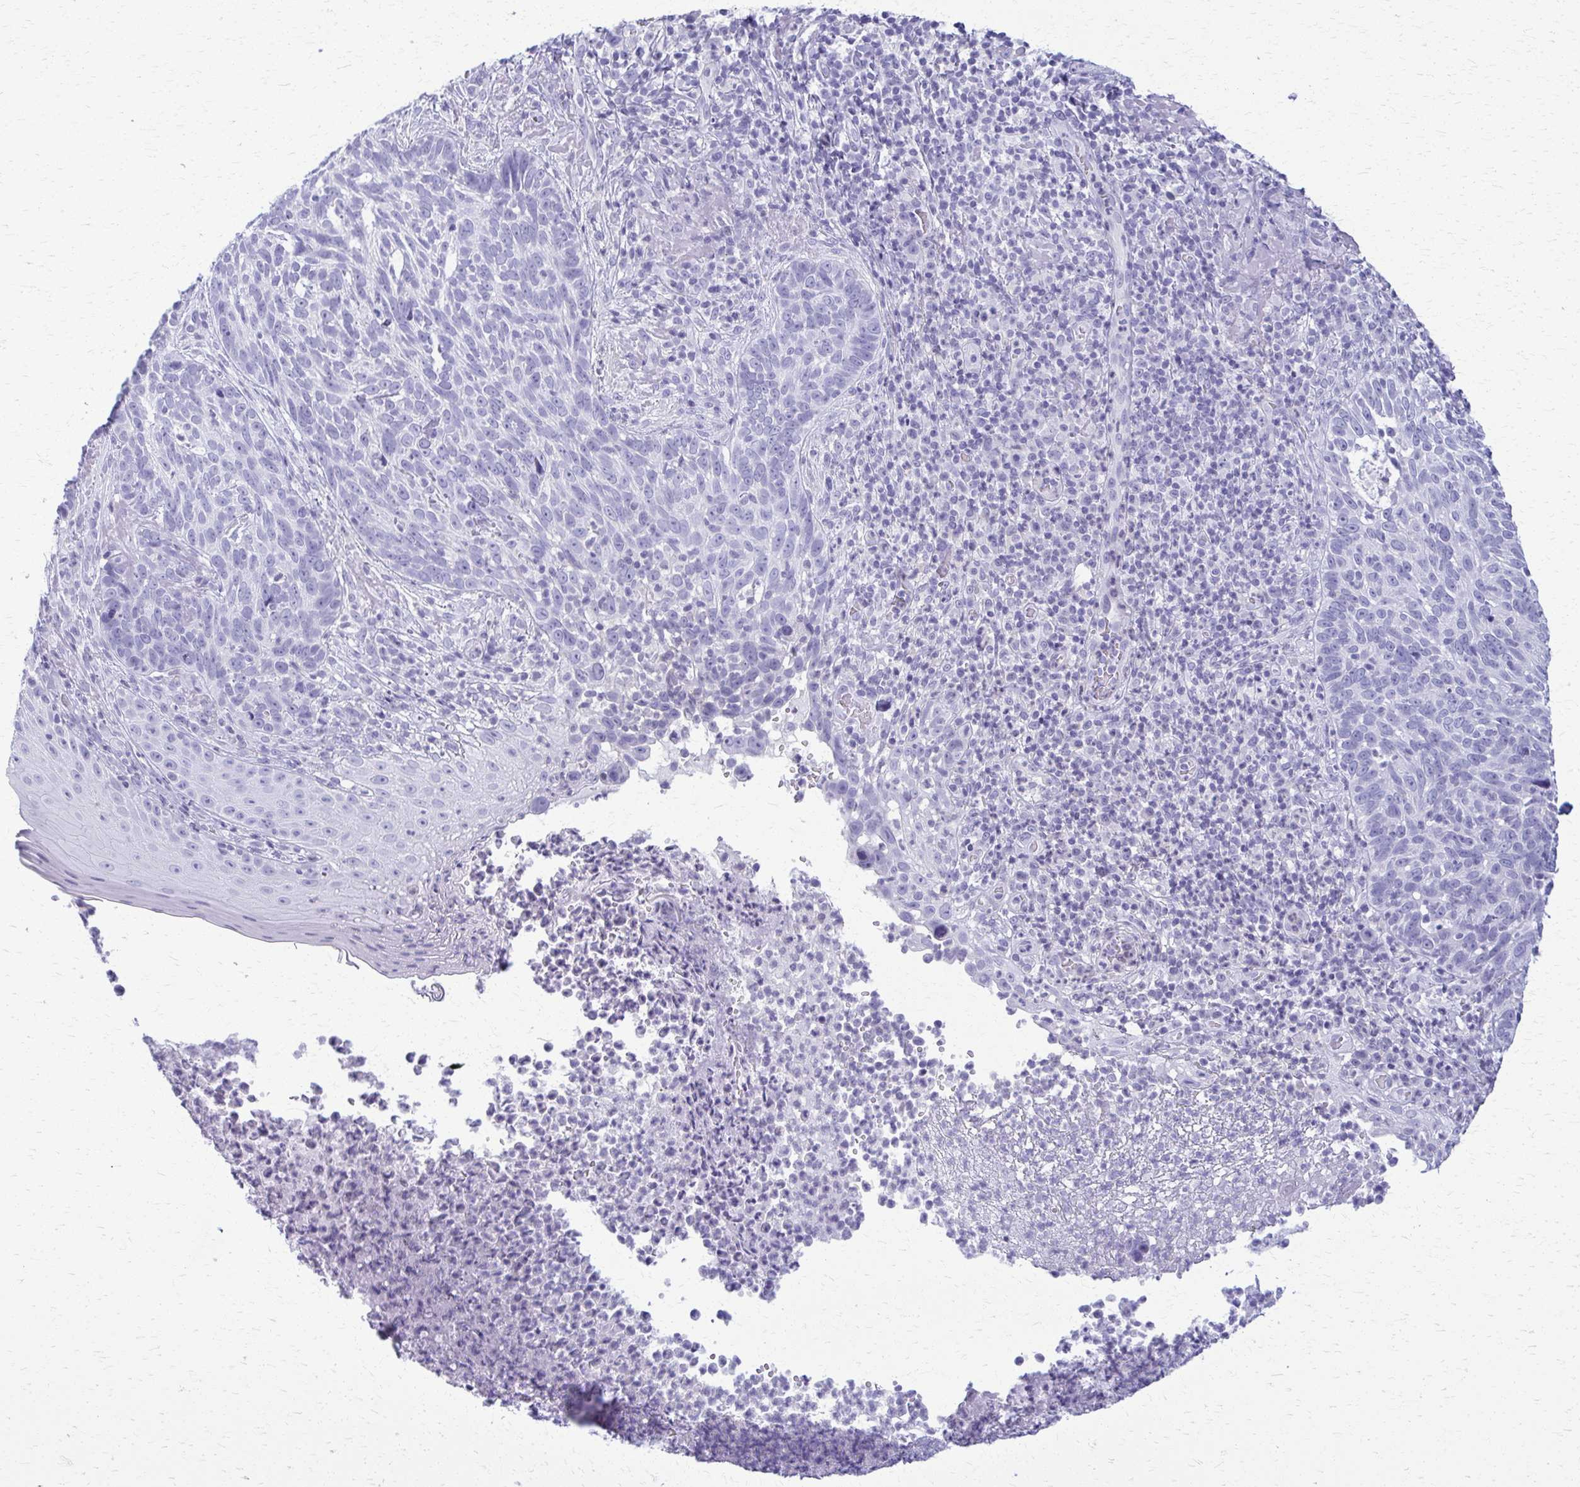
{"staining": {"intensity": "negative", "quantity": "none", "location": "none"}, "tissue": "skin cancer", "cell_type": "Tumor cells", "image_type": "cancer", "snomed": [{"axis": "morphology", "description": "Basal cell carcinoma"}, {"axis": "topography", "description": "Skin"}, {"axis": "topography", "description": "Skin of face"}], "caption": "Skin basal cell carcinoma stained for a protein using immunohistochemistry shows no positivity tumor cells.", "gene": "ACSM2B", "patient": {"sex": "female", "age": 95}}